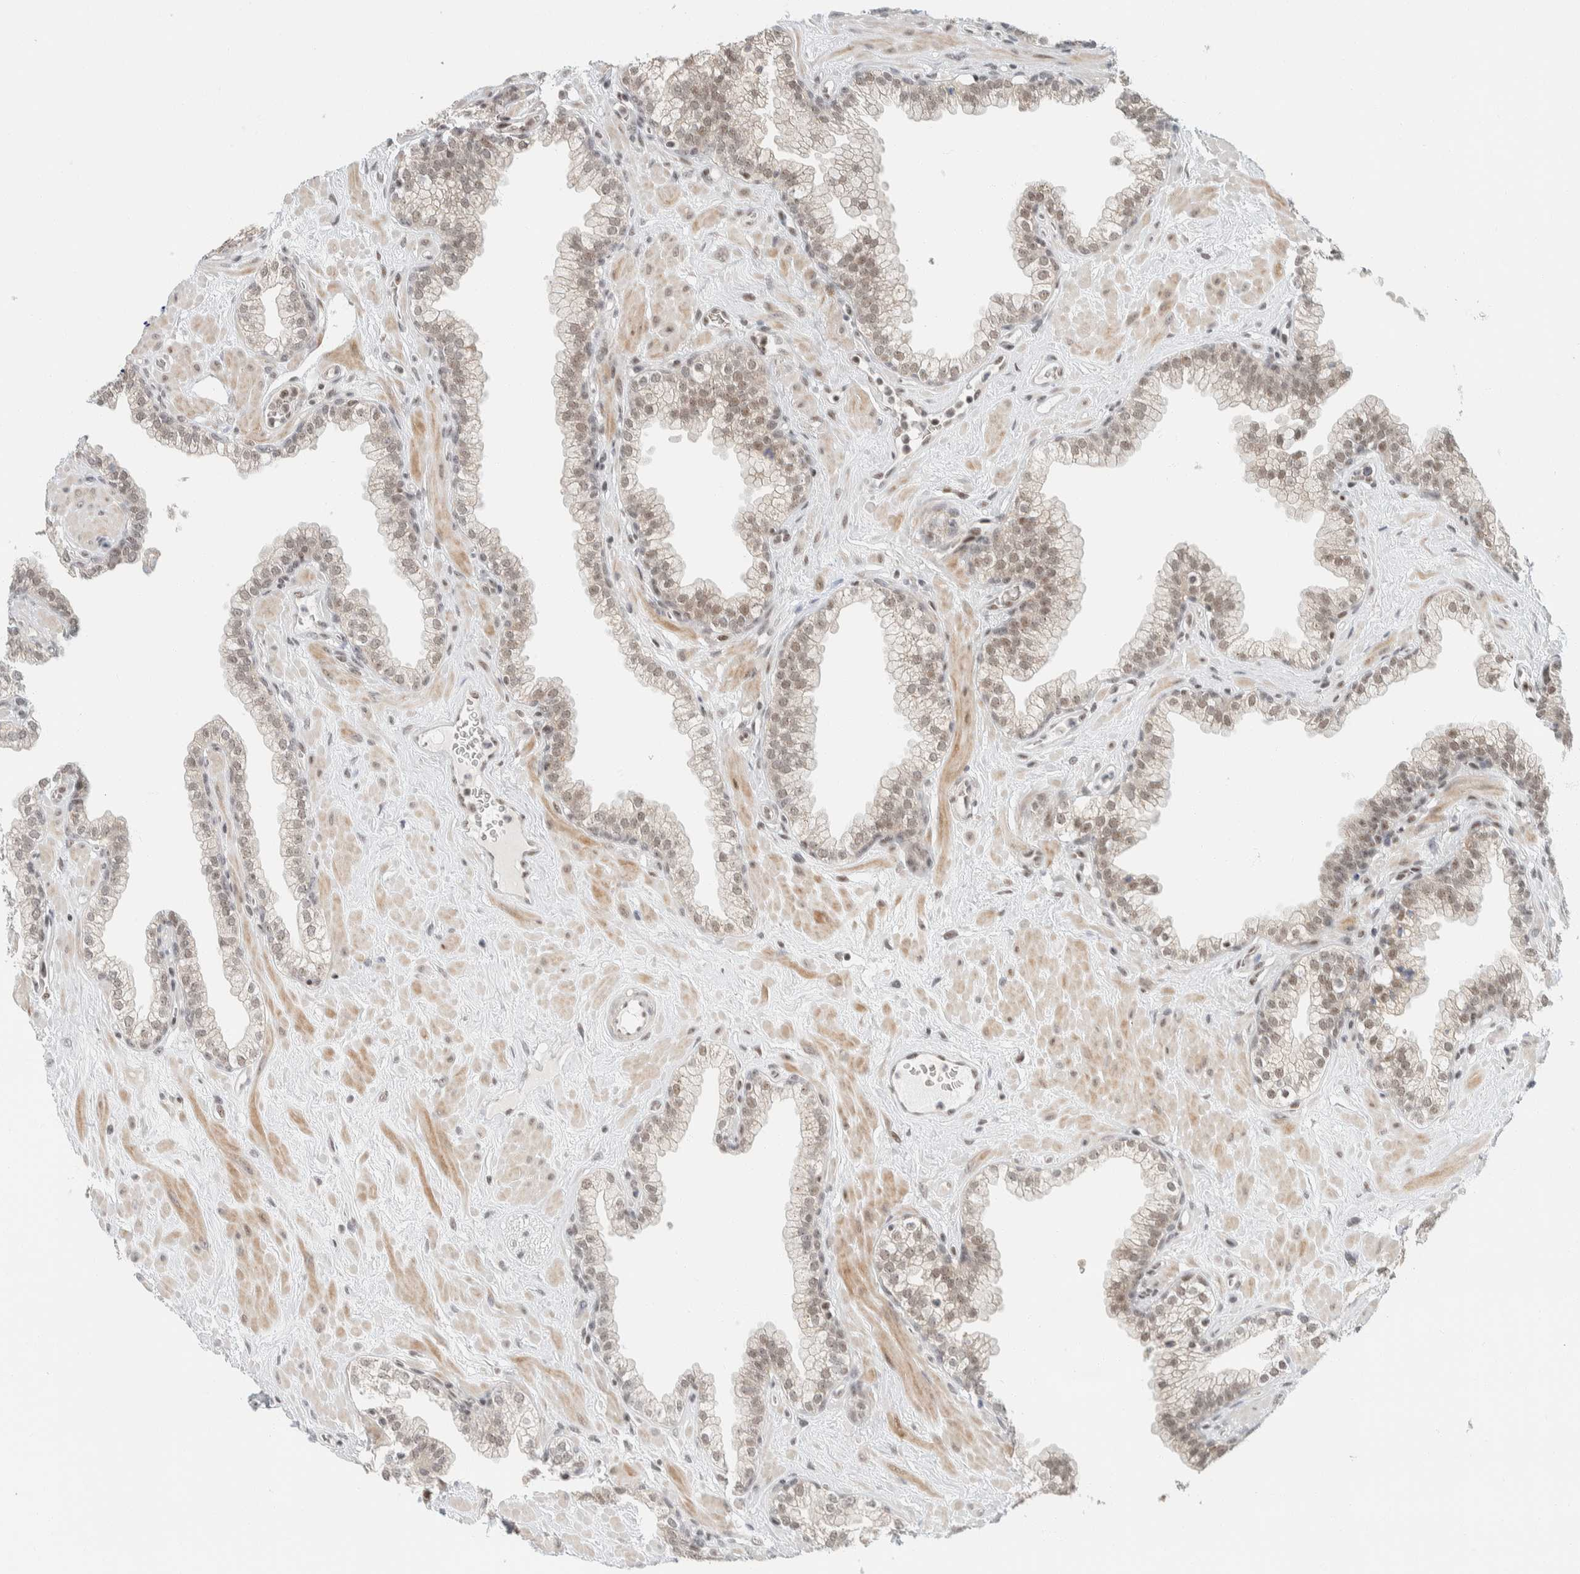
{"staining": {"intensity": "weak", "quantity": "25%-75%", "location": "nuclear"}, "tissue": "prostate", "cell_type": "Glandular cells", "image_type": "normal", "snomed": [{"axis": "morphology", "description": "Normal tissue, NOS"}, {"axis": "morphology", "description": "Urothelial carcinoma, Low grade"}, {"axis": "topography", "description": "Urinary bladder"}, {"axis": "topography", "description": "Prostate"}], "caption": "Immunohistochemistry of unremarkable human prostate demonstrates low levels of weak nuclear expression in approximately 25%-75% of glandular cells.", "gene": "ZBTB2", "patient": {"sex": "male", "age": 60}}